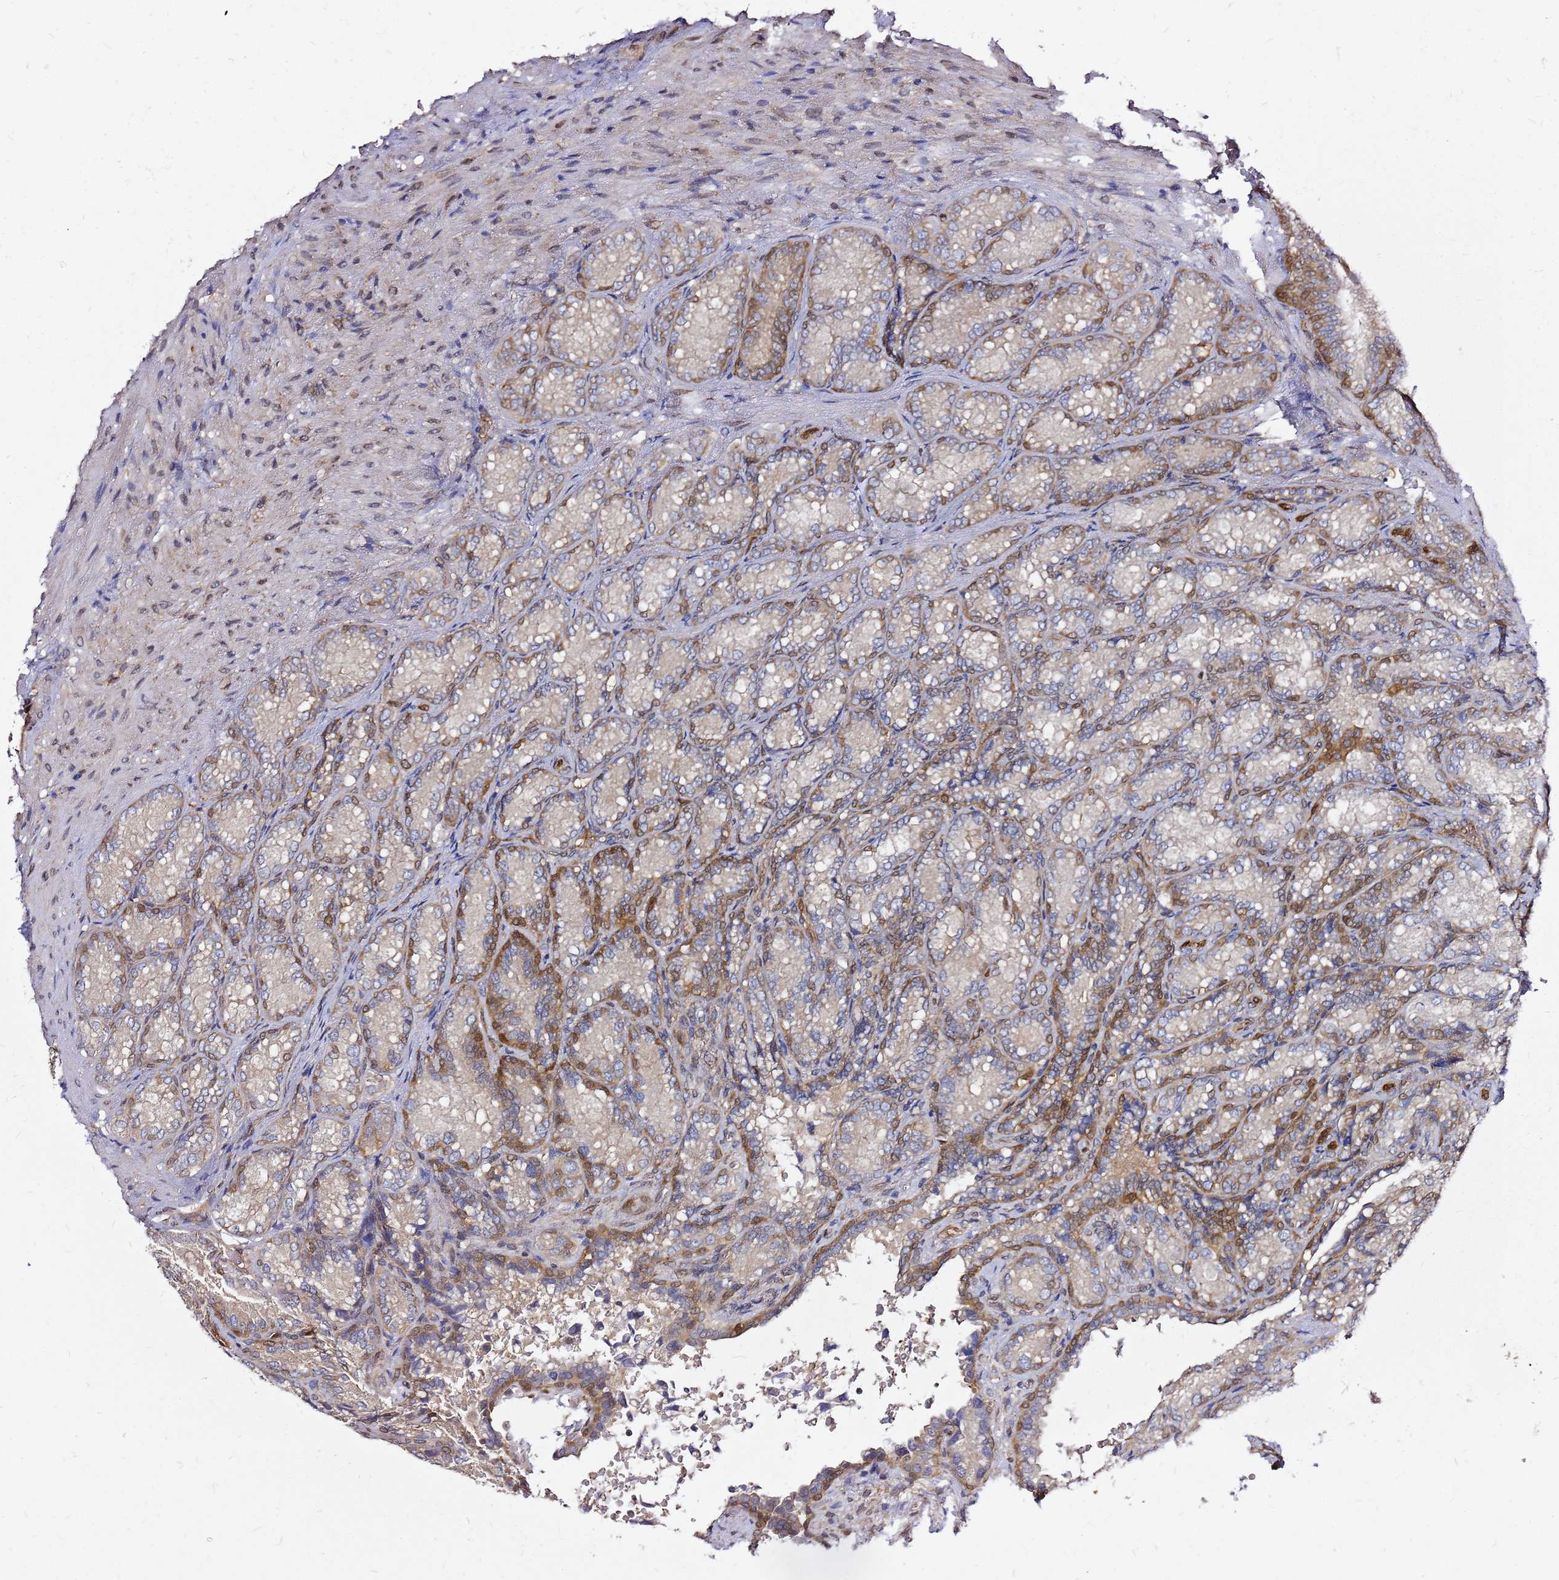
{"staining": {"intensity": "moderate", "quantity": "25%-75%", "location": "cytoplasmic/membranous,nuclear"}, "tissue": "seminal vesicle", "cell_type": "Glandular cells", "image_type": "normal", "snomed": [{"axis": "morphology", "description": "Normal tissue, NOS"}, {"axis": "topography", "description": "Seminal veicle"}], "caption": "High-power microscopy captured an immunohistochemistry (IHC) image of benign seminal vesicle, revealing moderate cytoplasmic/membranous,nuclear positivity in about 25%-75% of glandular cells.", "gene": "NUDT14", "patient": {"sex": "male", "age": 58}}